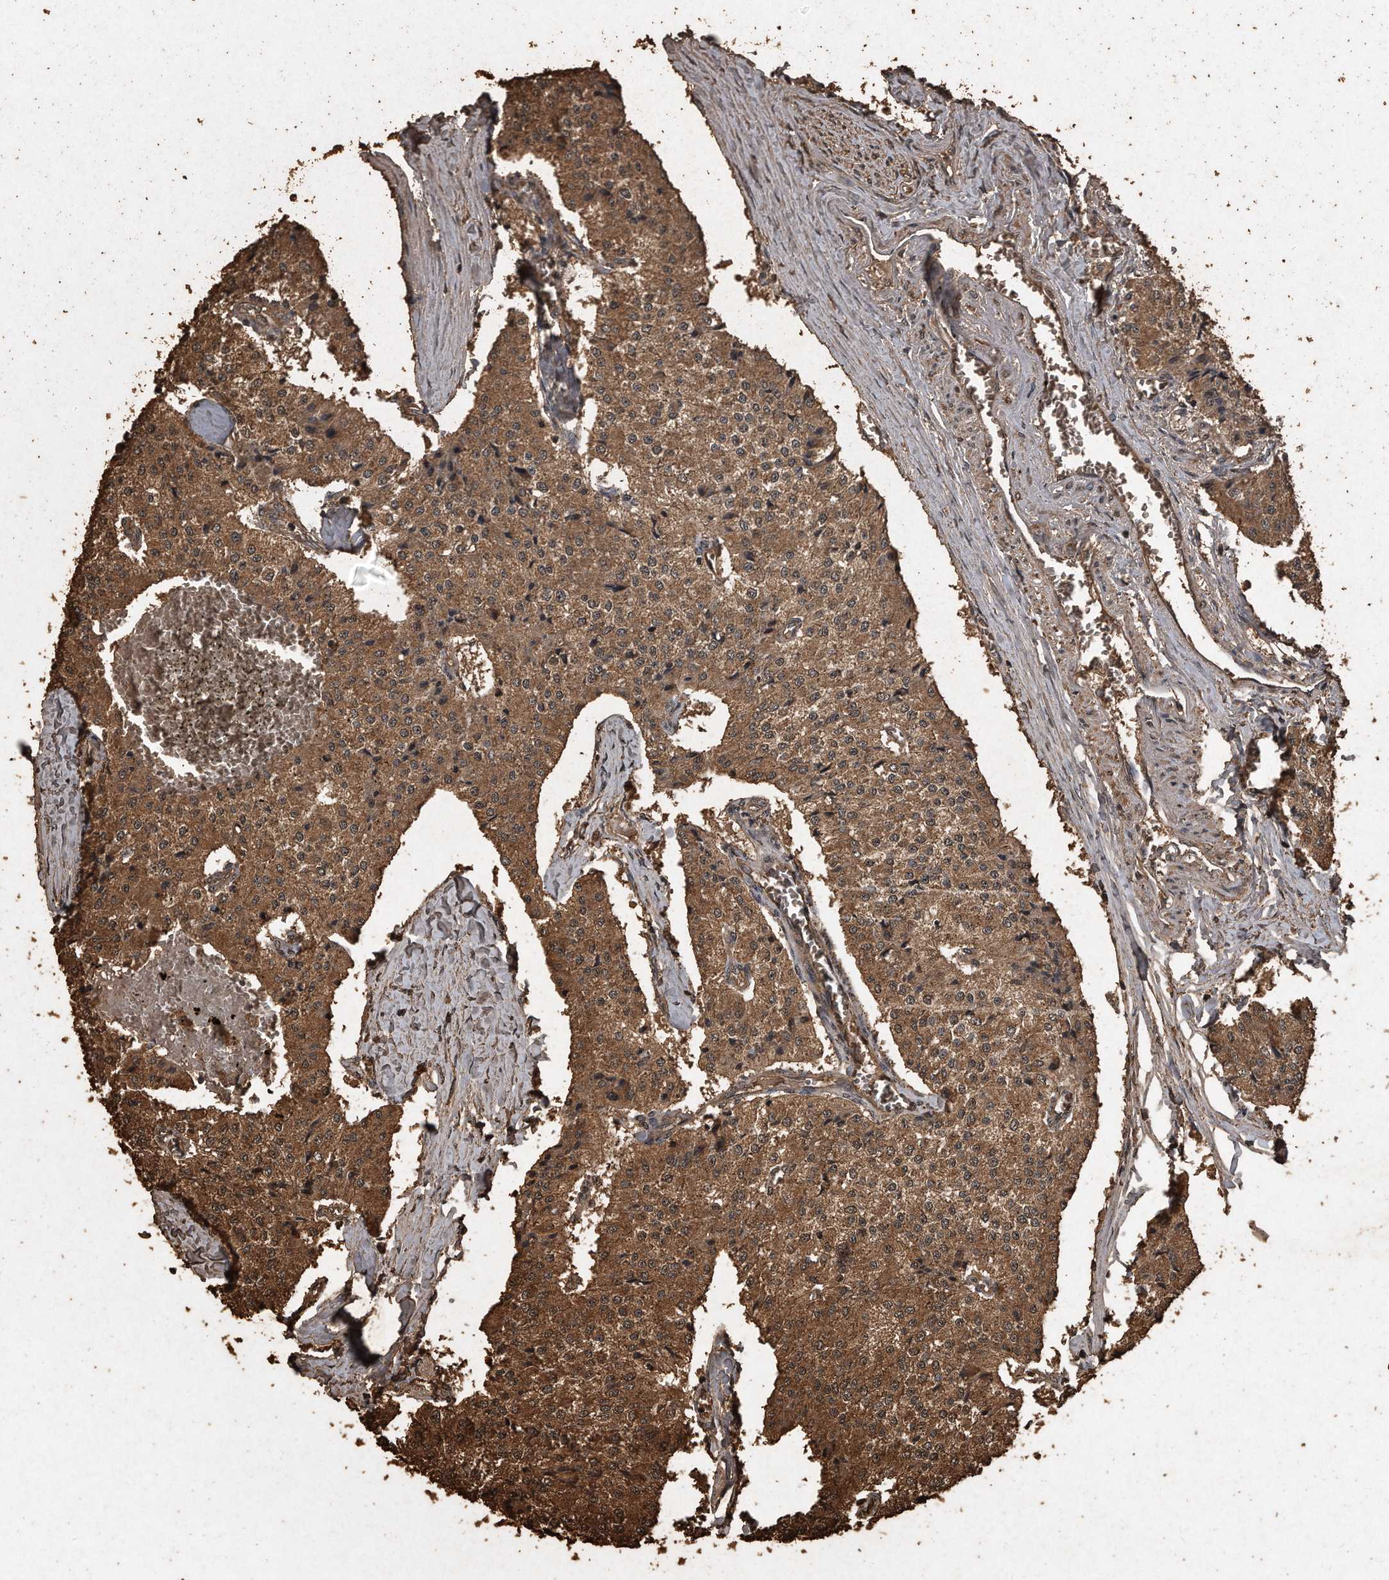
{"staining": {"intensity": "moderate", "quantity": ">75%", "location": "cytoplasmic/membranous"}, "tissue": "carcinoid", "cell_type": "Tumor cells", "image_type": "cancer", "snomed": [{"axis": "morphology", "description": "Carcinoid, malignant, NOS"}, {"axis": "topography", "description": "Colon"}], "caption": "A brown stain shows moderate cytoplasmic/membranous staining of a protein in carcinoid tumor cells.", "gene": "CFLAR", "patient": {"sex": "female", "age": 52}}